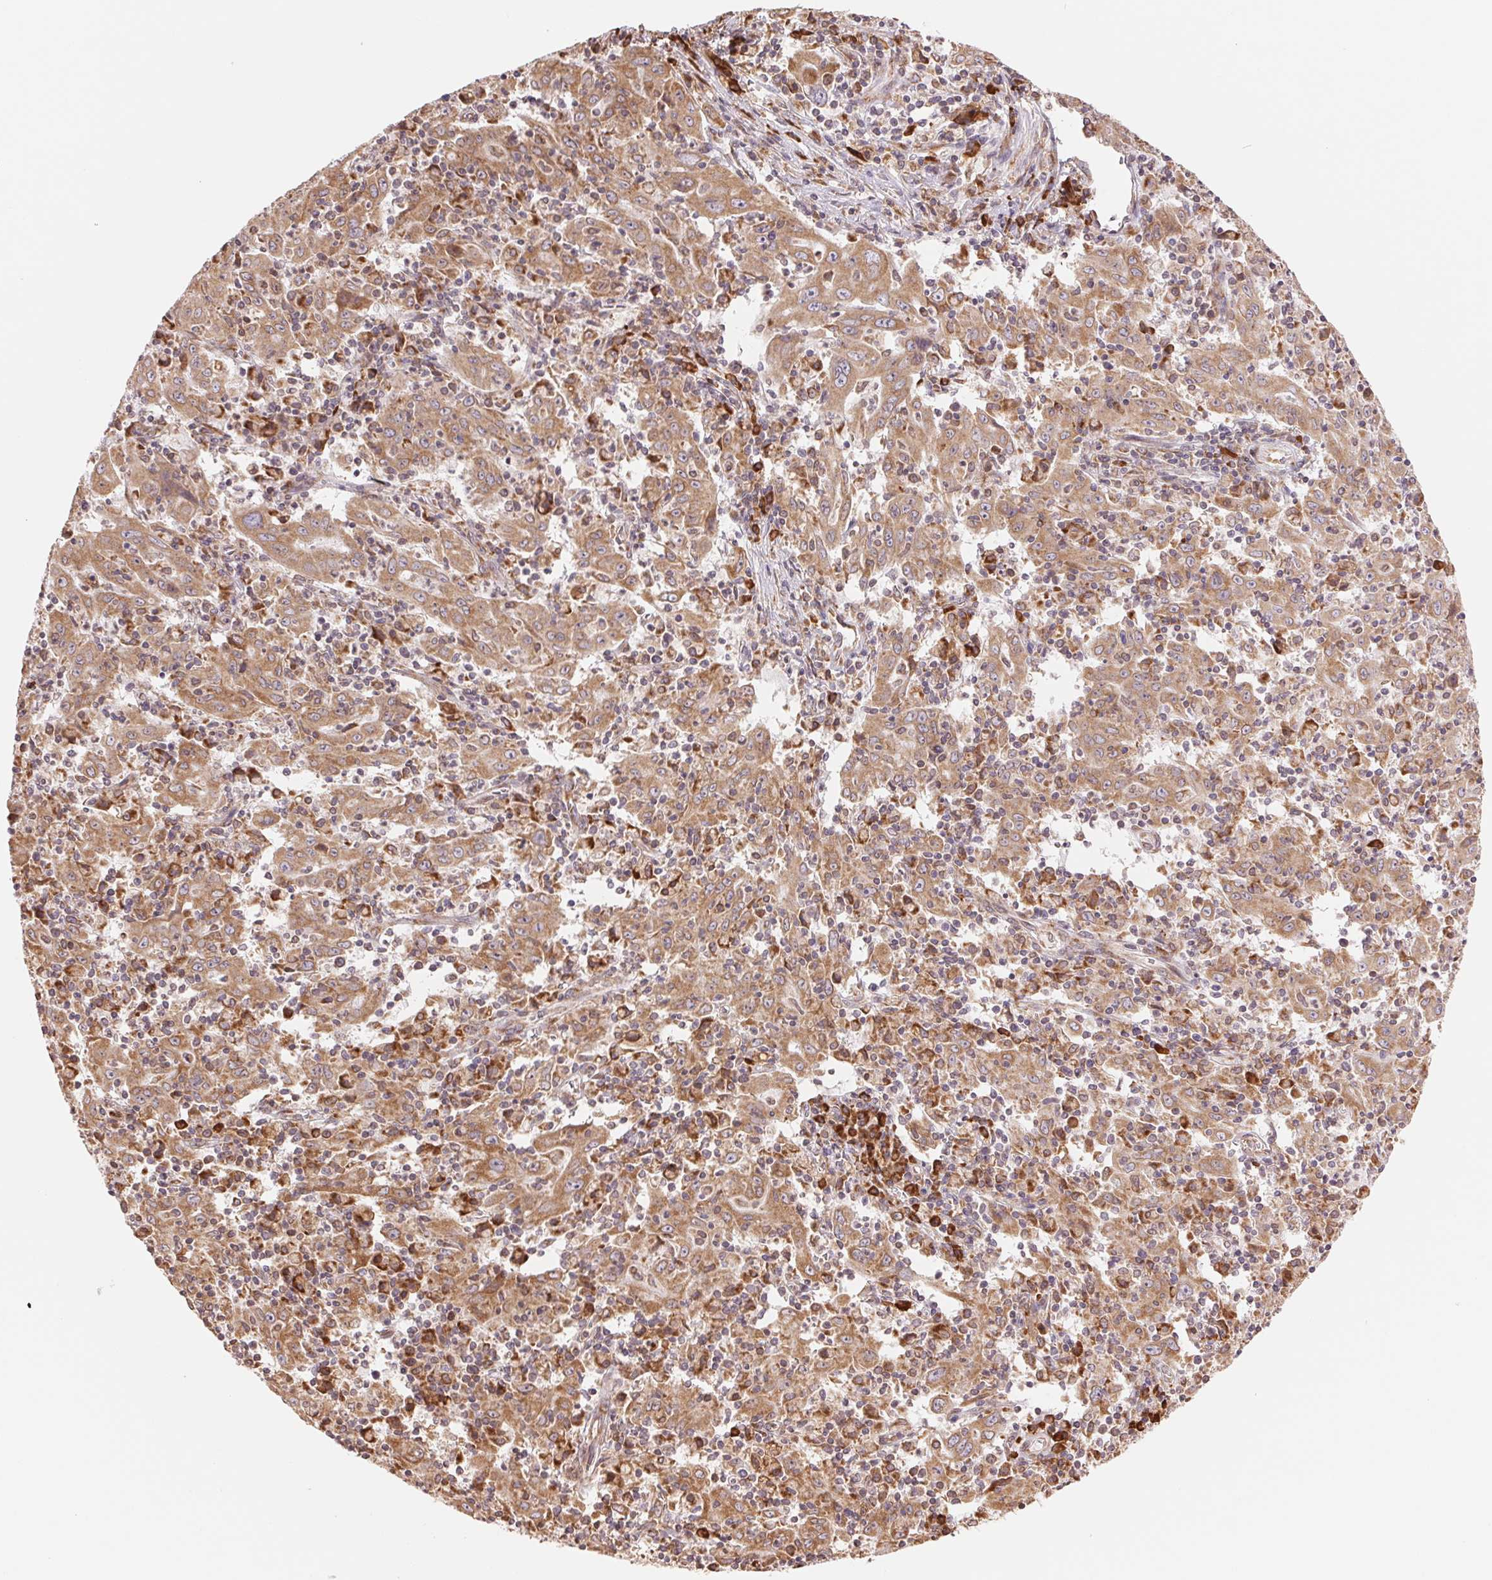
{"staining": {"intensity": "moderate", "quantity": ">75%", "location": "cytoplasmic/membranous"}, "tissue": "pancreatic cancer", "cell_type": "Tumor cells", "image_type": "cancer", "snomed": [{"axis": "morphology", "description": "Adenocarcinoma, NOS"}, {"axis": "topography", "description": "Pancreas"}], "caption": "Protein staining exhibits moderate cytoplasmic/membranous positivity in about >75% of tumor cells in pancreatic cancer.", "gene": "RPN1", "patient": {"sex": "male", "age": 63}}